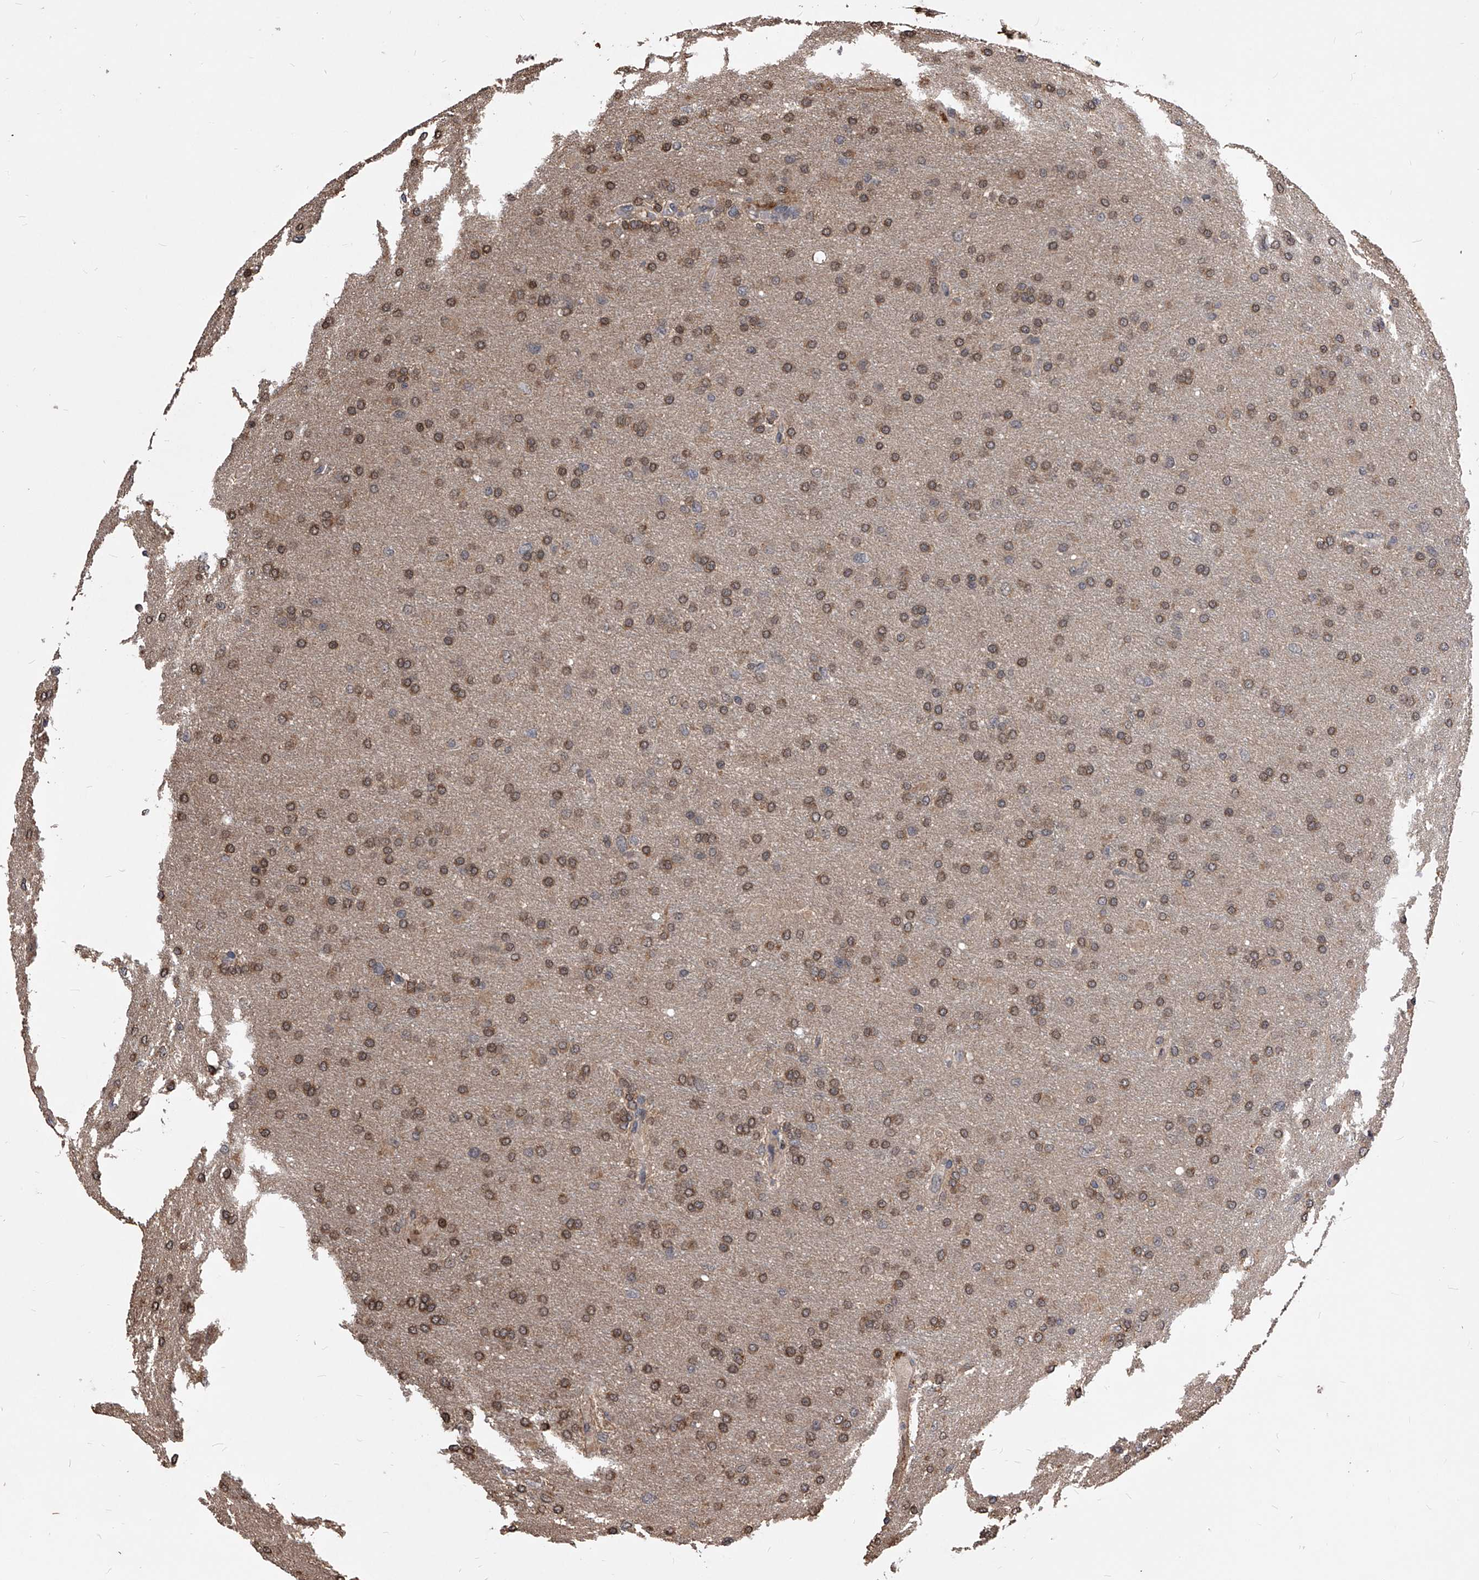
{"staining": {"intensity": "moderate", "quantity": ">75%", "location": "cytoplasmic/membranous,nuclear"}, "tissue": "glioma", "cell_type": "Tumor cells", "image_type": "cancer", "snomed": [{"axis": "morphology", "description": "Glioma, malignant, High grade"}, {"axis": "topography", "description": "Cerebral cortex"}], "caption": "Immunohistochemistry micrograph of neoplastic tissue: glioma stained using immunohistochemistry exhibits medium levels of moderate protein expression localized specifically in the cytoplasmic/membranous and nuclear of tumor cells, appearing as a cytoplasmic/membranous and nuclear brown color.", "gene": "ID1", "patient": {"sex": "female", "age": 36}}